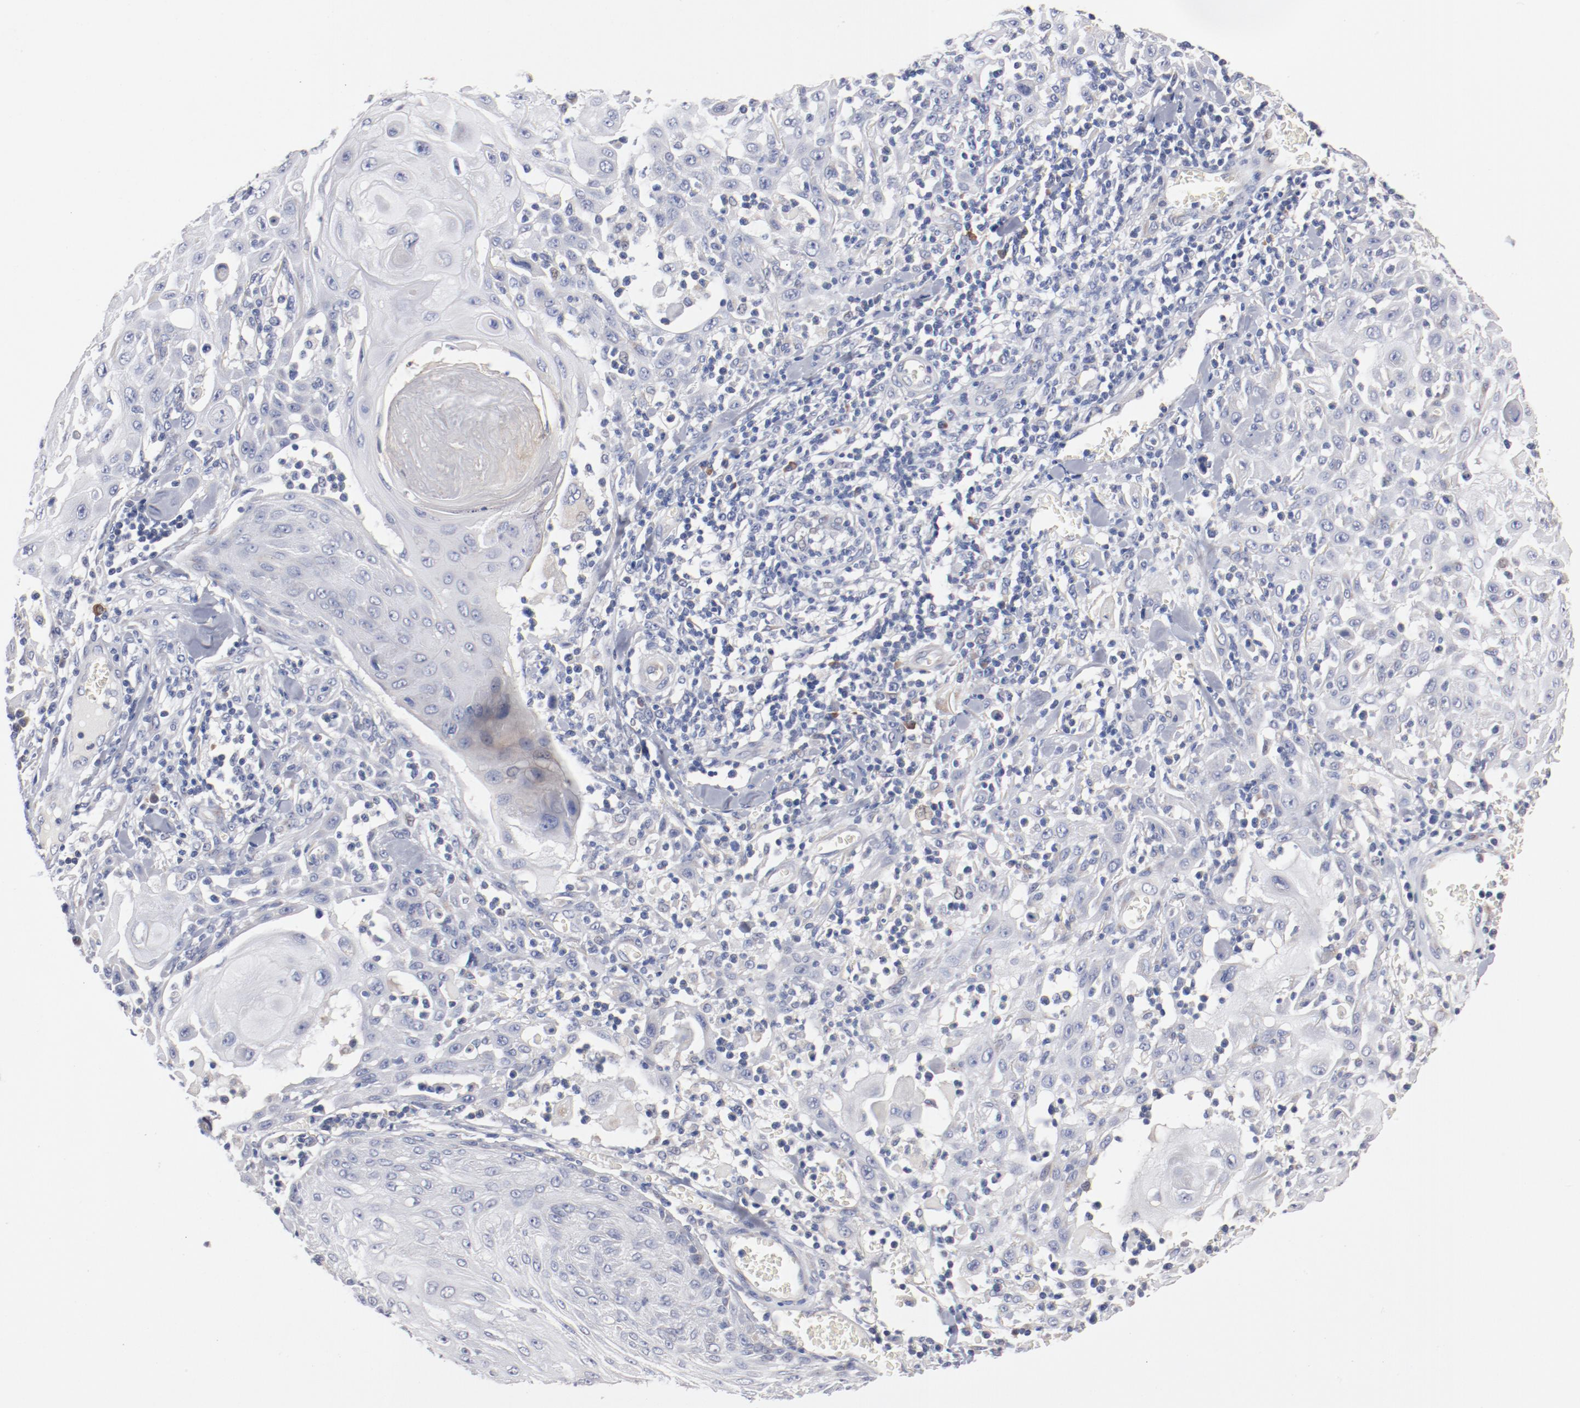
{"staining": {"intensity": "negative", "quantity": "none", "location": "none"}, "tissue": "skin cancer", "cell_type": "Tumor cells", "image_type": "cancer", "snomed": [{"axis": "morphology", "description": "Squamous cell carcinoma, NOS"}, {"axis": "topography", "description": "Skin"}], "caption": "This is a image of IHC staining of skin squamous cell carcinoma, which shows no expression in tumor cells.", "gene": "AK7", "patient": {"sex": "male", "age": 24}}